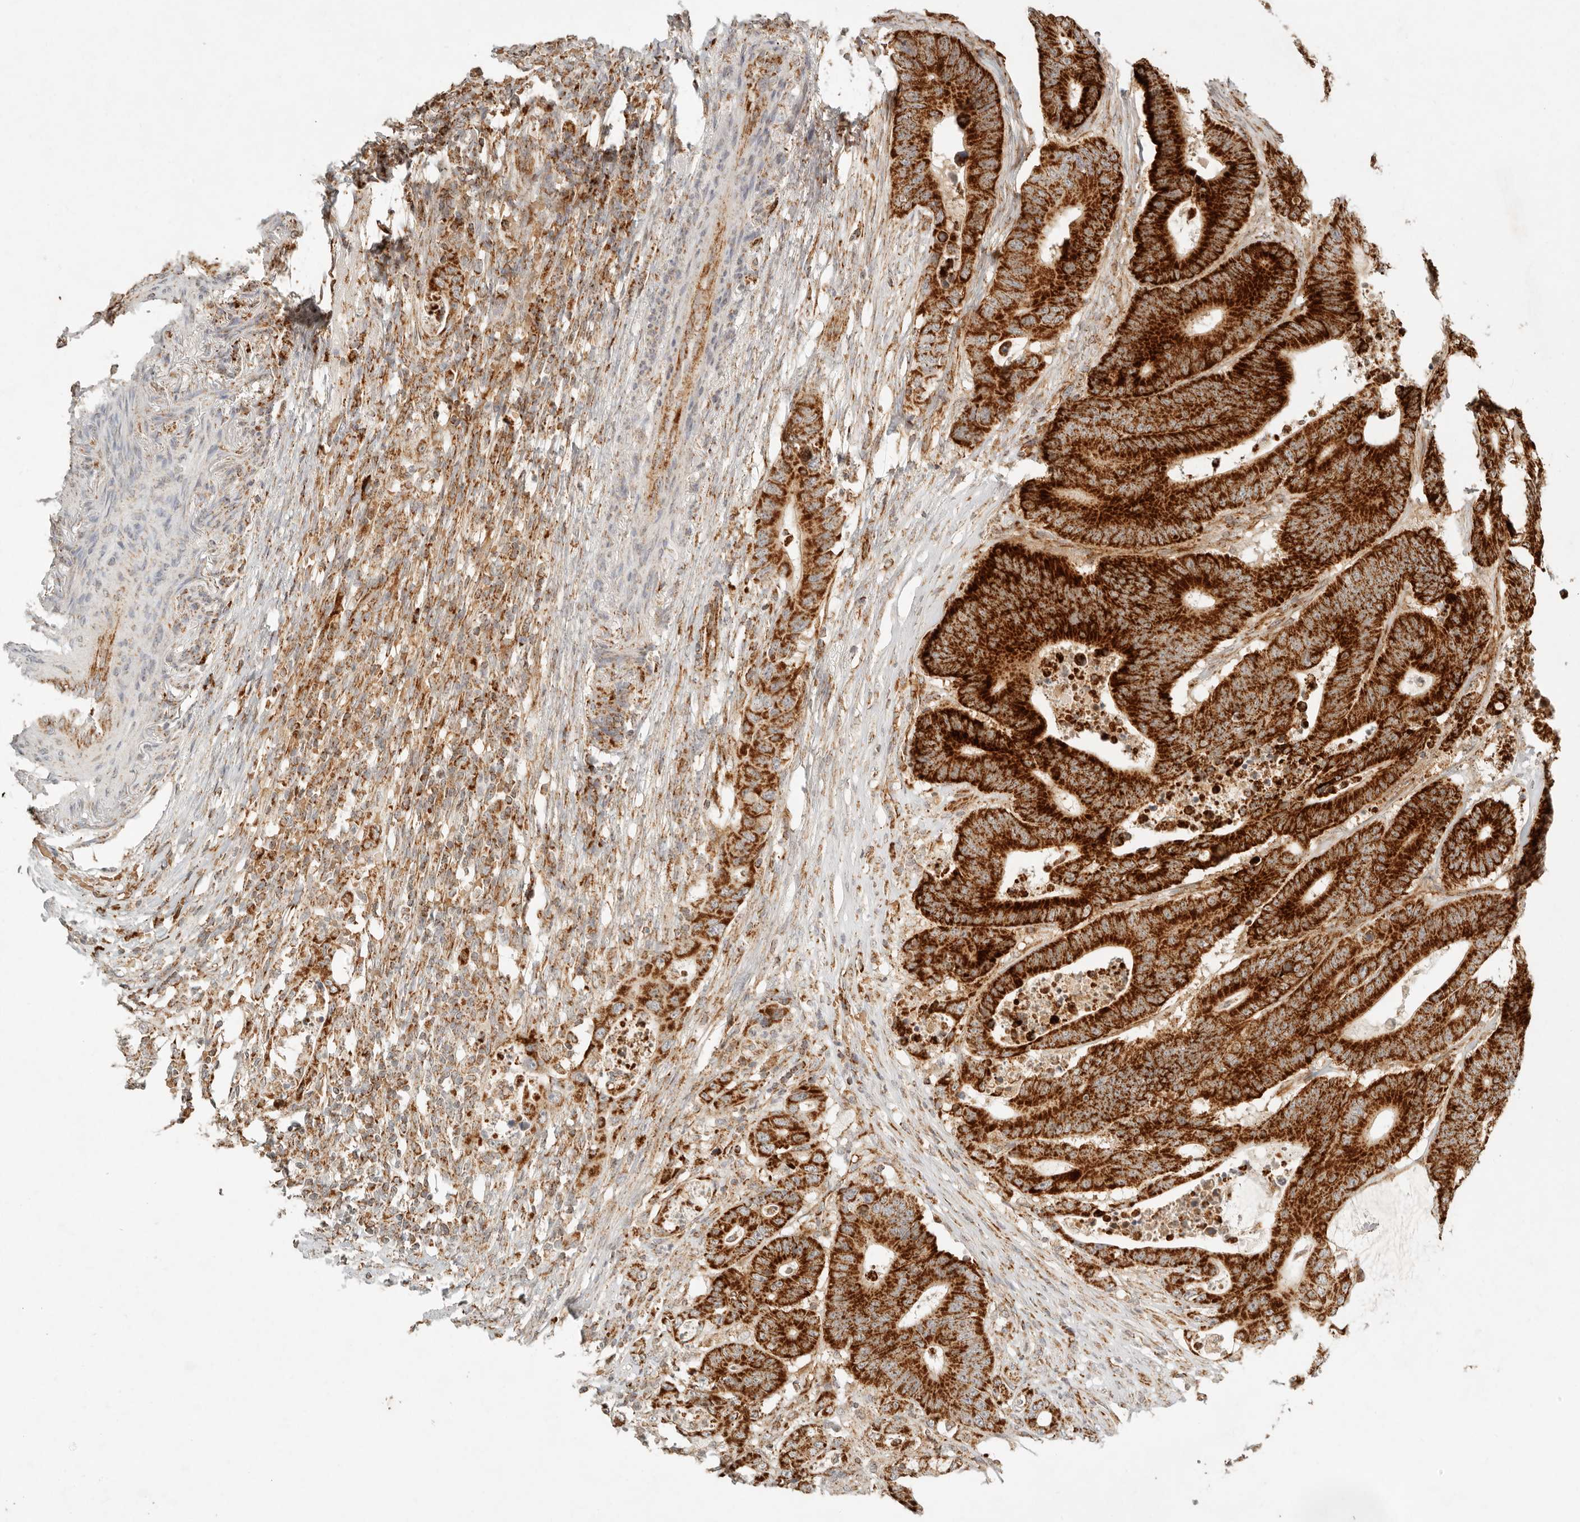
{"staining": {"intensity": "strong", "quantity": ">75%", "location": "cytoplasmic/membranous"}, "tissue": "colorectal cancer", "cell_type": "Tumor cells", "image_type": "cancer", "snomed": [{"axis": "morphology", "description": "Adenocarcinoma, NOS"}, {"axis": "topography", "description": "Colon"}], "caption": "Colorectal cancer tissue demonstrates strong cytoplasmic/membranous positivity in approximately >75% of tumor cells (Brightfield microscopy of DAB IHC at high magnification).", "gene": "MRPL55", "patient": {"sex": "male", "age": 83}}